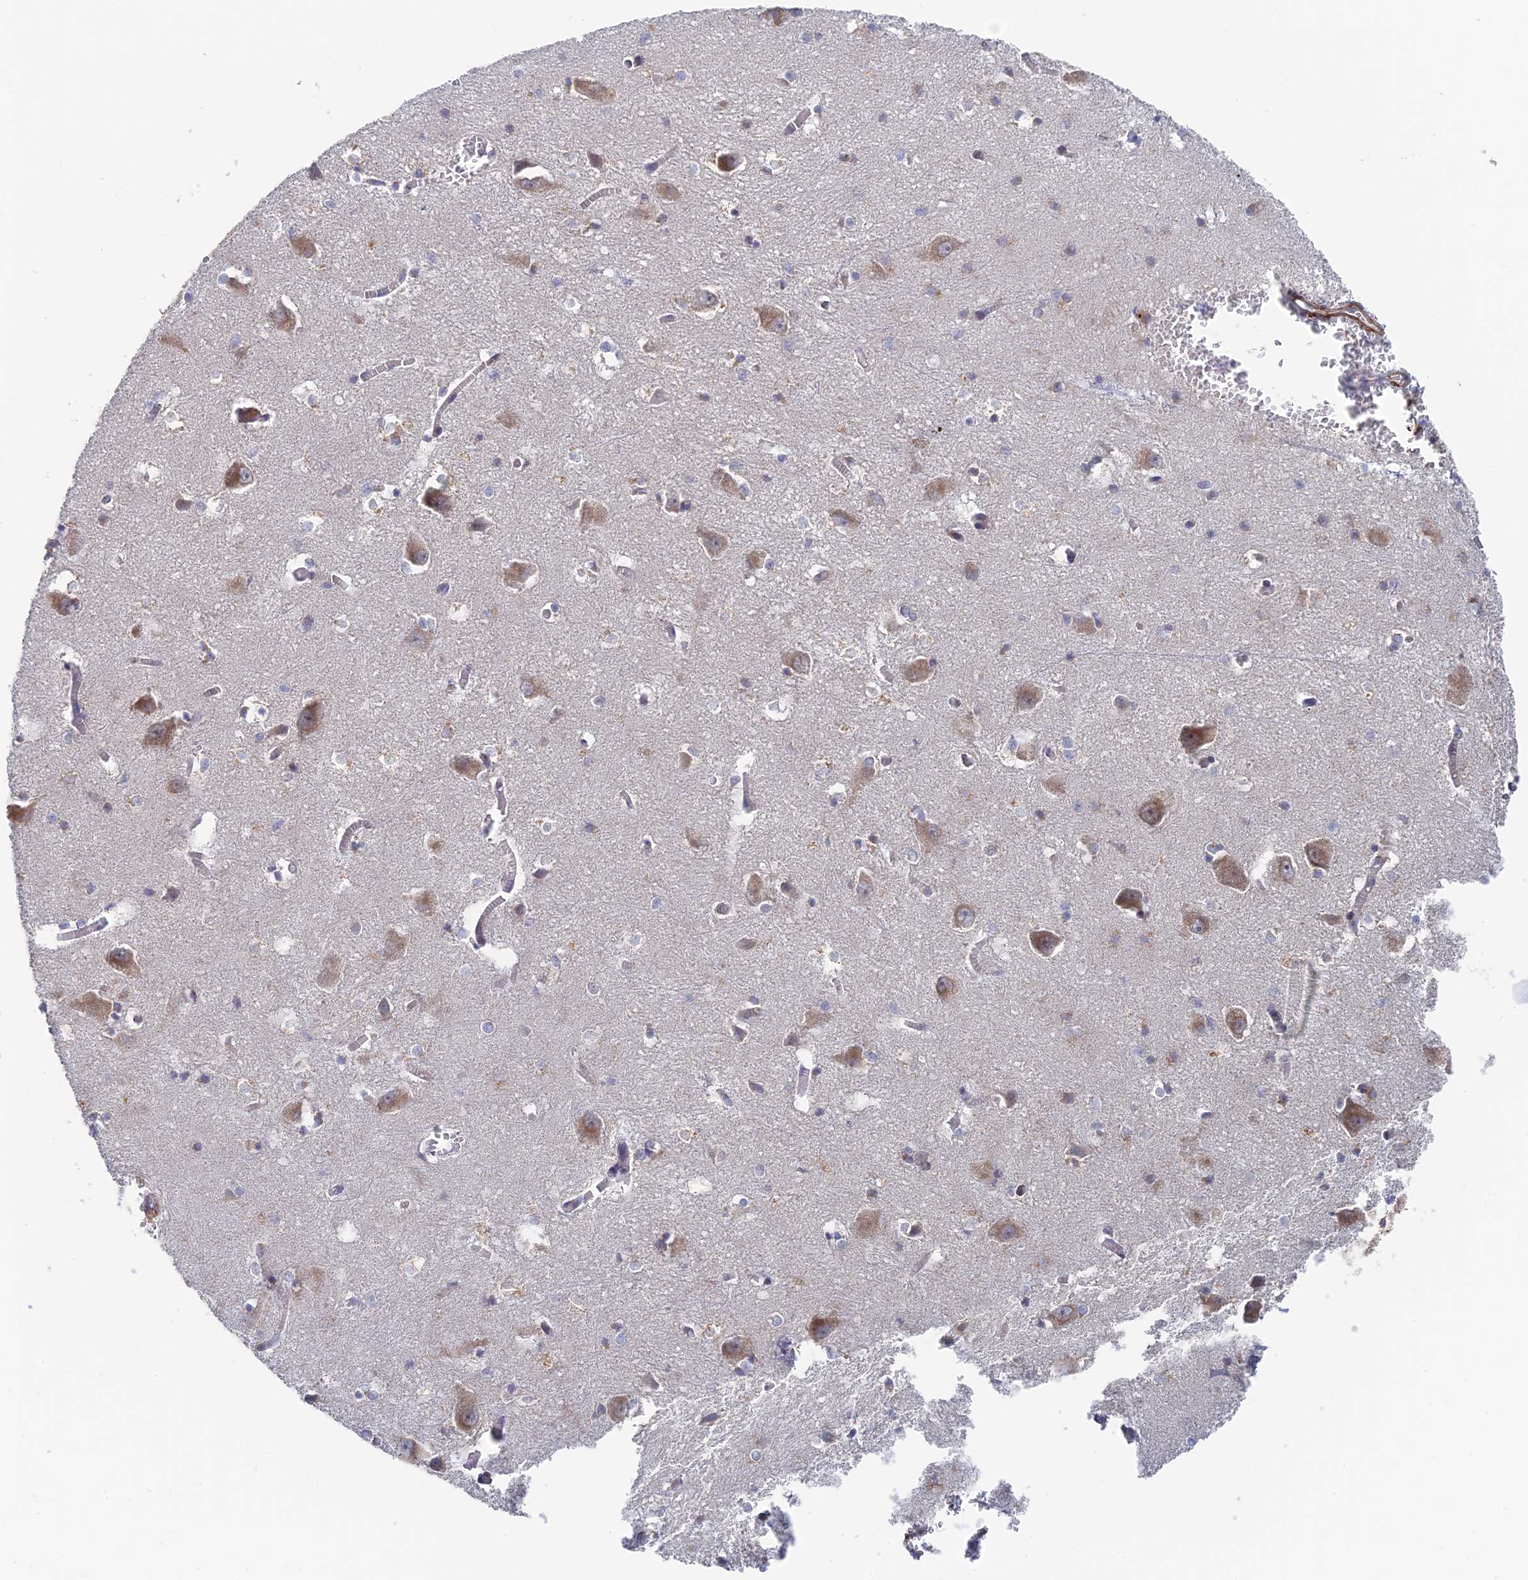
{"staining": {"intensity": "negative", "quantity": "none", "location": "none"}, "tissue": "caudate", "cell_type": "Glial cells", "image_type": "normal", "snomed": [{"axis": "morphology", "description": "Normal tissue, NOS"}, {"axis": "topography", "description": "Lateral ventricle wall"}], "caption": "Glial cells show no significant positivity in unremarkable caudate. (DAB IHC with hematoxylin counter stain).", "gene": "ZNF320", "patient": {"sex": "male", "age": 37}}